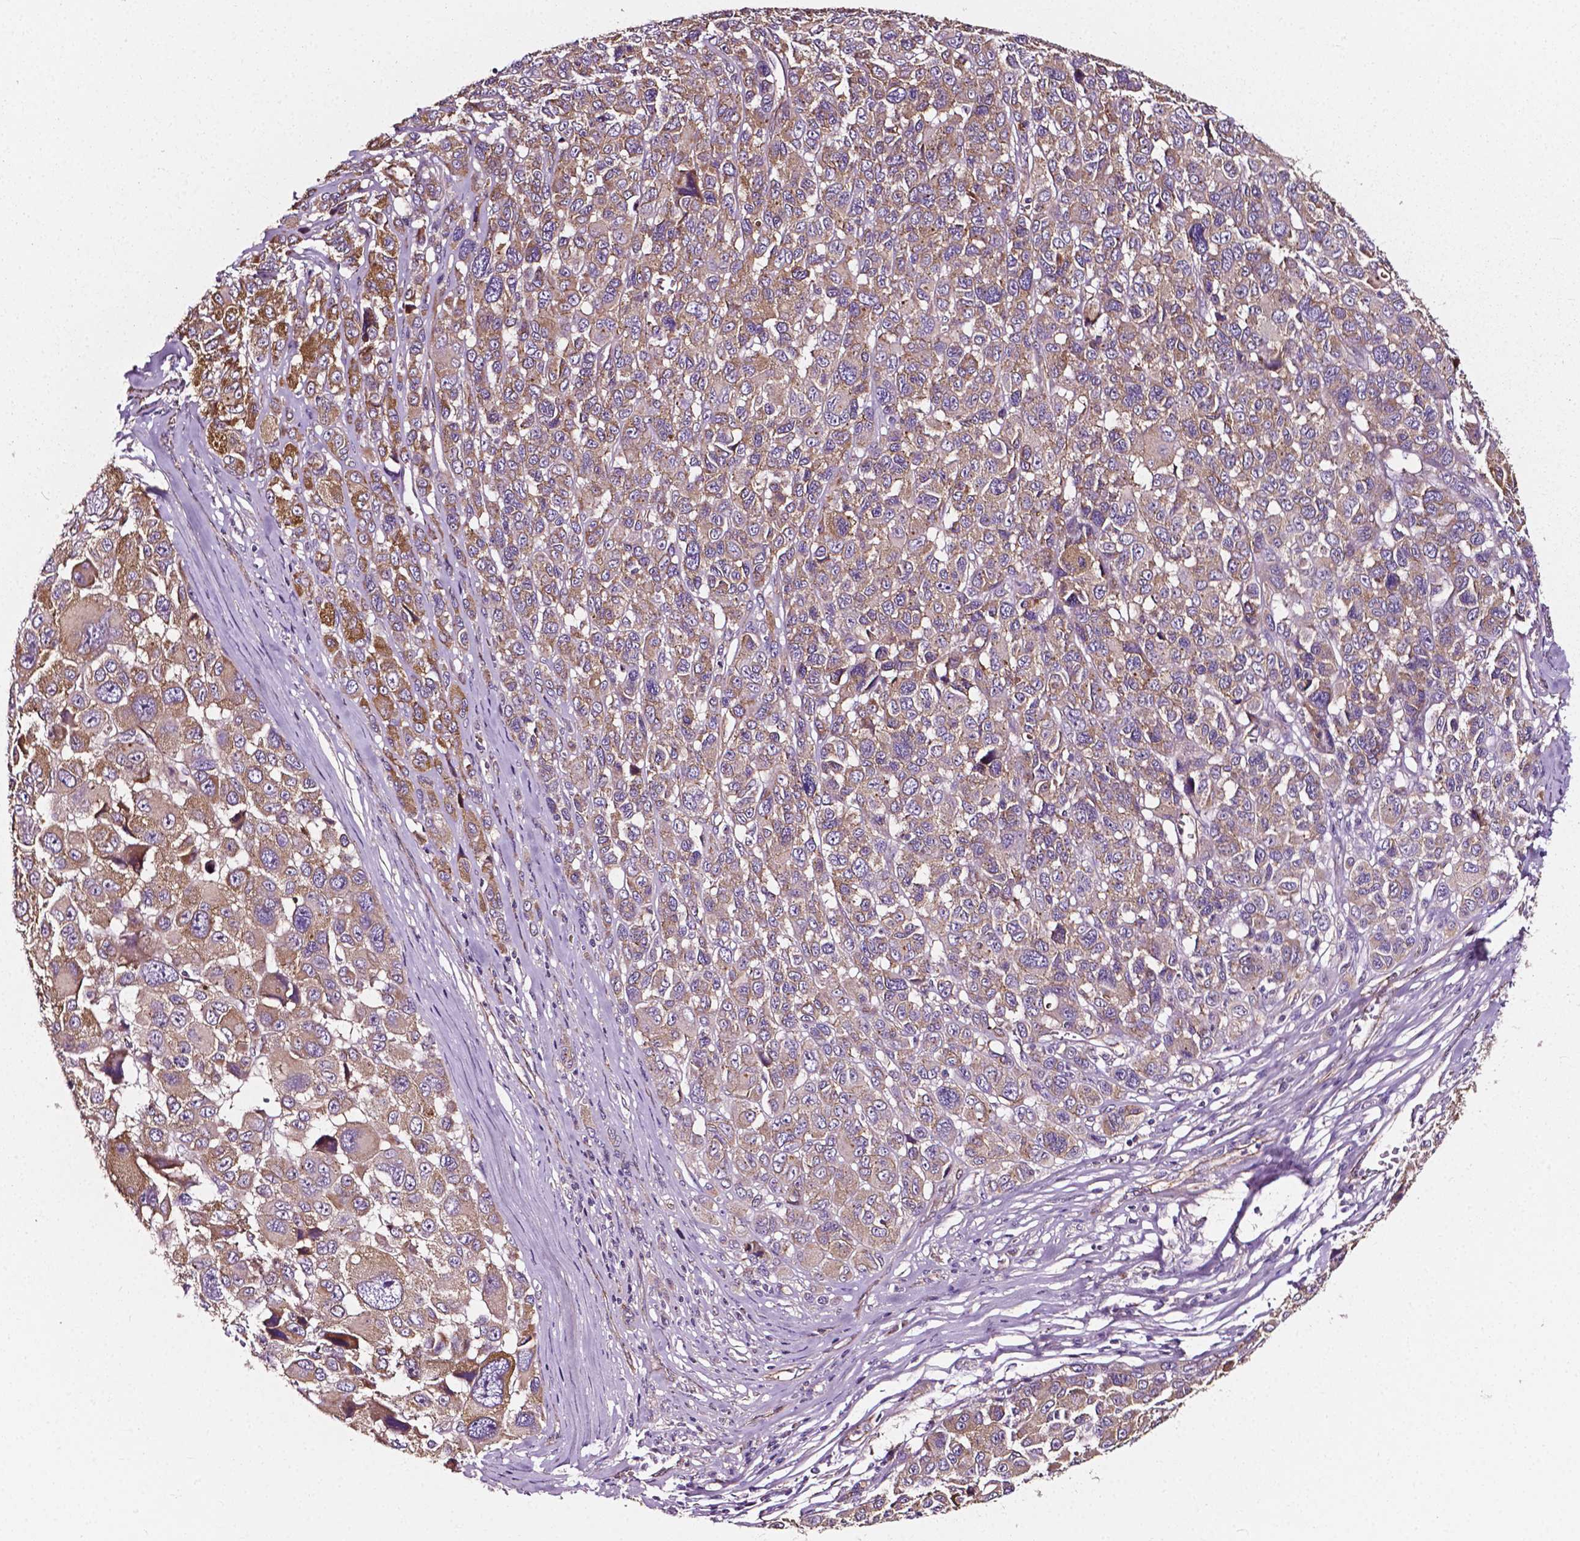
{"staining": {"intensity": "weak", "quantity": ">75%", "location": "cytoplasmic/membranous"}, "tissue": "melanoma", "cell_type": "Tumor cells", "image_type": "cancer", "snomed": [{"axis": "morphology", "description": "Malignant melanoma, NOS"}, {"axis": "topography", "description": "Skin"}], "caption": "High-power microscopy captured an IHC image of melanoma, revealing weak cytoplasmic/membranous expression in approximately >75% of tumor cells. The protein of interest is stained brown, and the nuclei are stained in blue (DAB IHC with brightfield microscopy, high magnification).", "gene": "ATG16L1", "patient": {"sex": "female", "age": 66}}